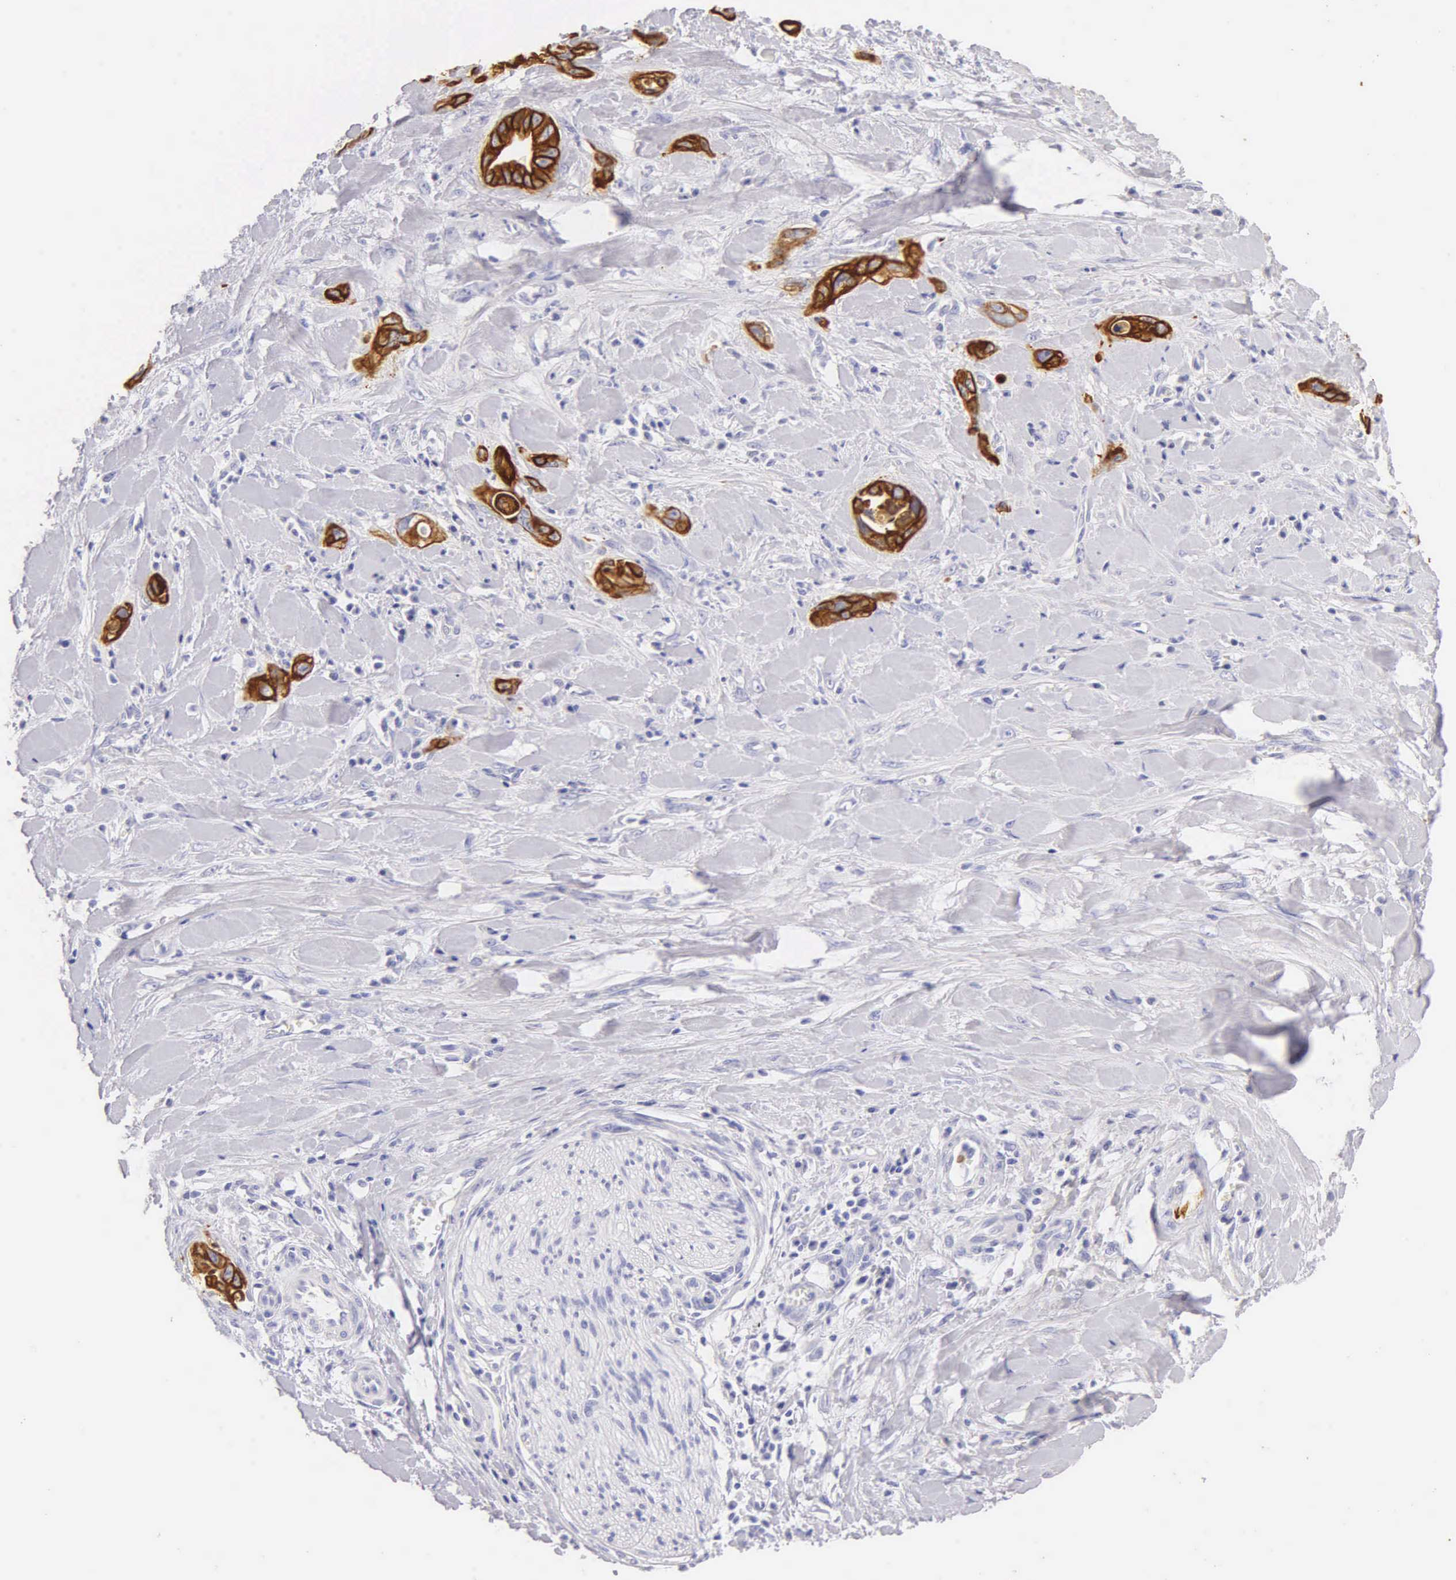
{"staining": {"intensity": "moderate", "quantity": "25%-75%", "location": "cytoplasmic/membranous"}, "tissue": "pancreatic cancer", "cell_type": "Tumor cells", "image_type": "cancer", "snomed": [{"axis": "morphology", "description": "Adenocarcinoma, NOS"}, {"axis": "topography", "description": "Pancreas"}], "caption": "DAB immunohistochemical staining of adenocarcinoma (pancreatic) demonstrates moderate cytoplasmic/membranous protein staining in about 25%-75% of tumor cells. Immunohistochemistry (ihc) stains the protein of interest in brown and the nuclei are stained blue.", "gene": "KRT17", "patient": {"sex": "male", "age": 69}}